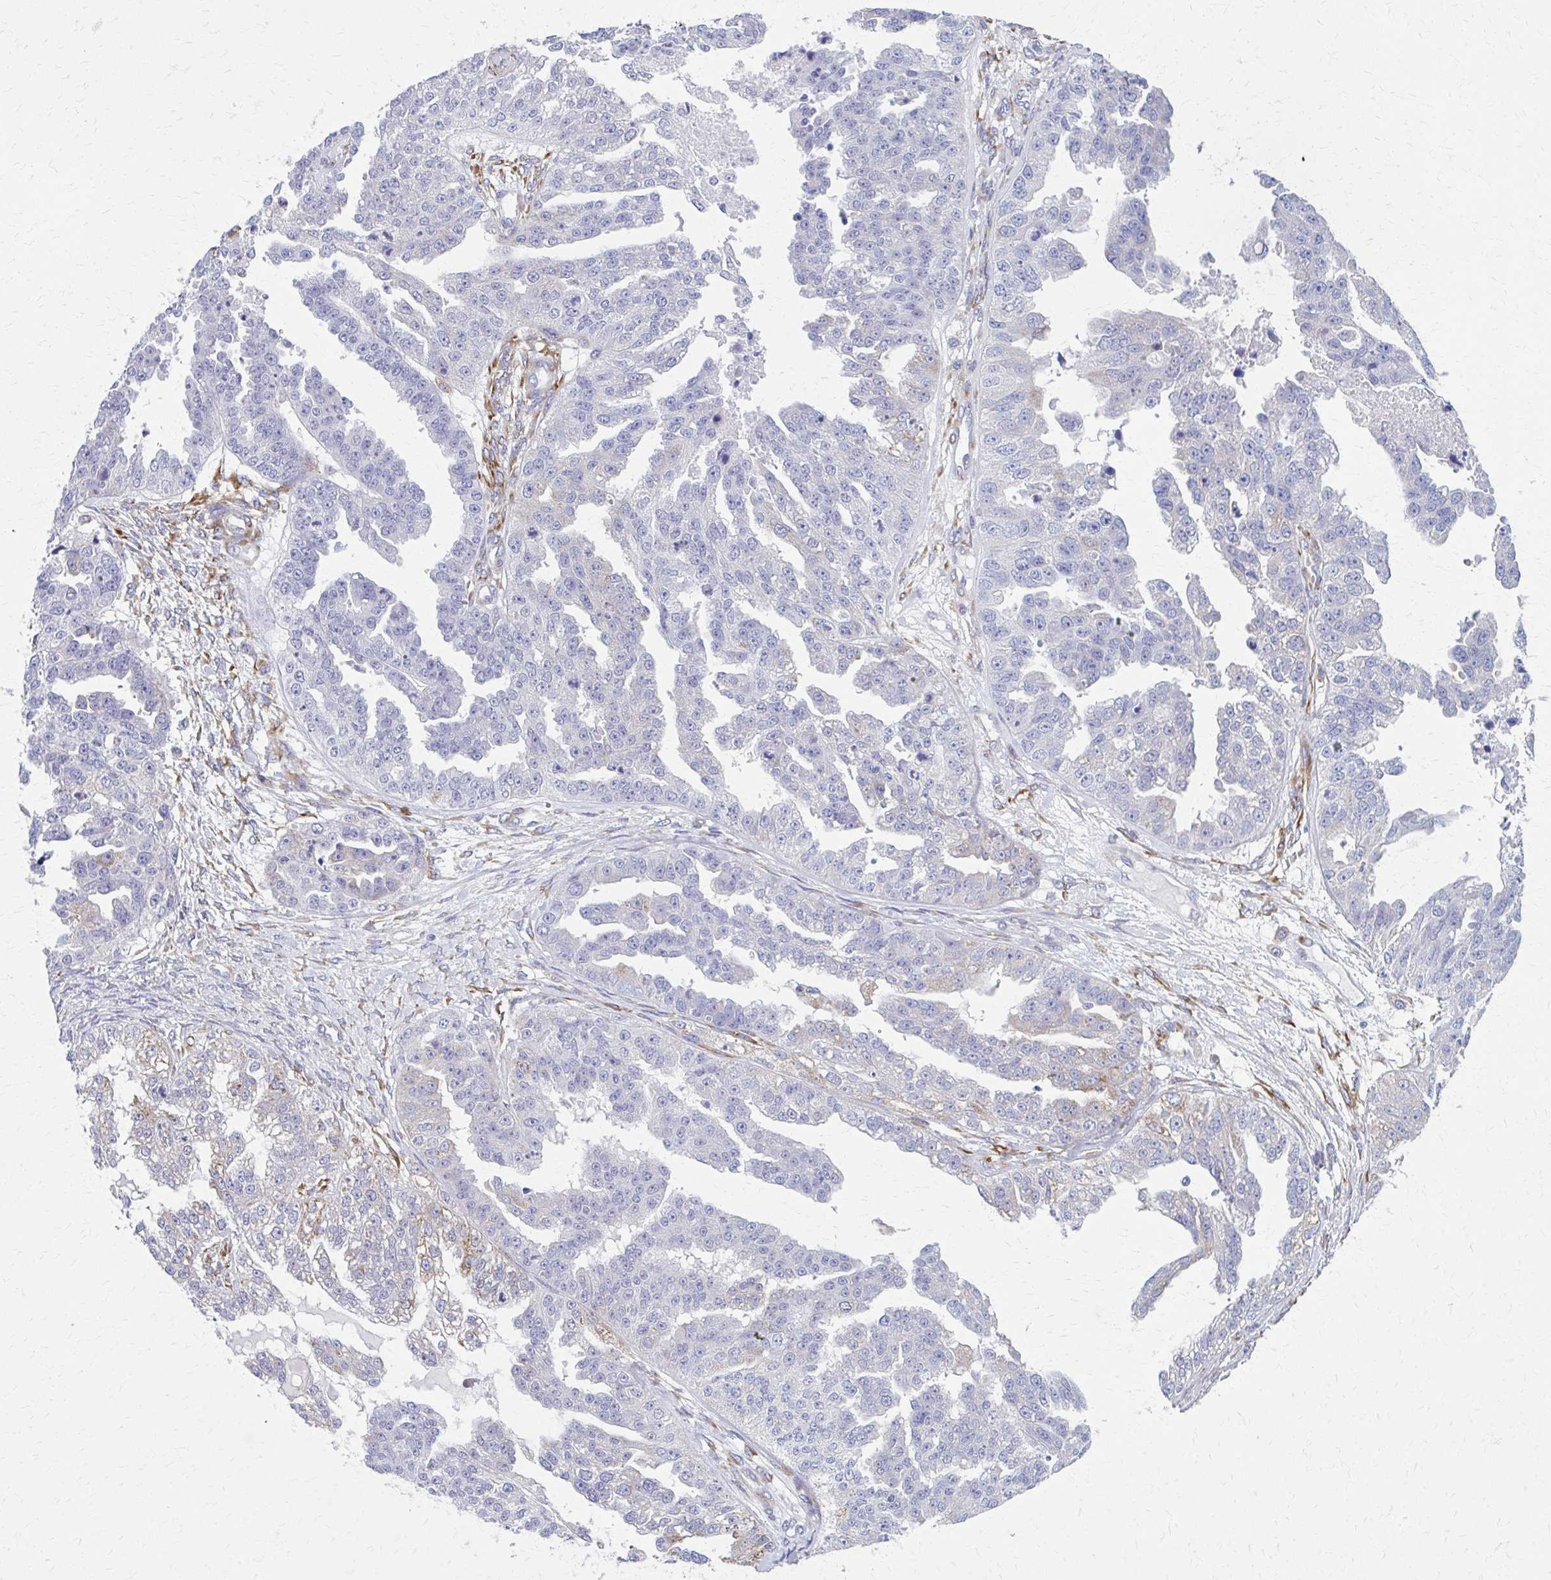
{"staining": {"intensity": "negative", "quantity": "none", "location": "none"}, "tissue": "ovarian cancer", "cell_type": "Tumor cells", "image_type": "cancer", "snomed": [{"axis": "morphology", "description": "Cystadenocarcinoma, serous, NOS"}, {"axis": "topography", "description": "Ovary"}], "caption": "Immunohistochemical staining of human ovarian serous cystadenocarcinoma demonstrates no significant staining in tumor cells.", "gene": "SPATS2L", "patient": {"sex": "female", "age": 58}}